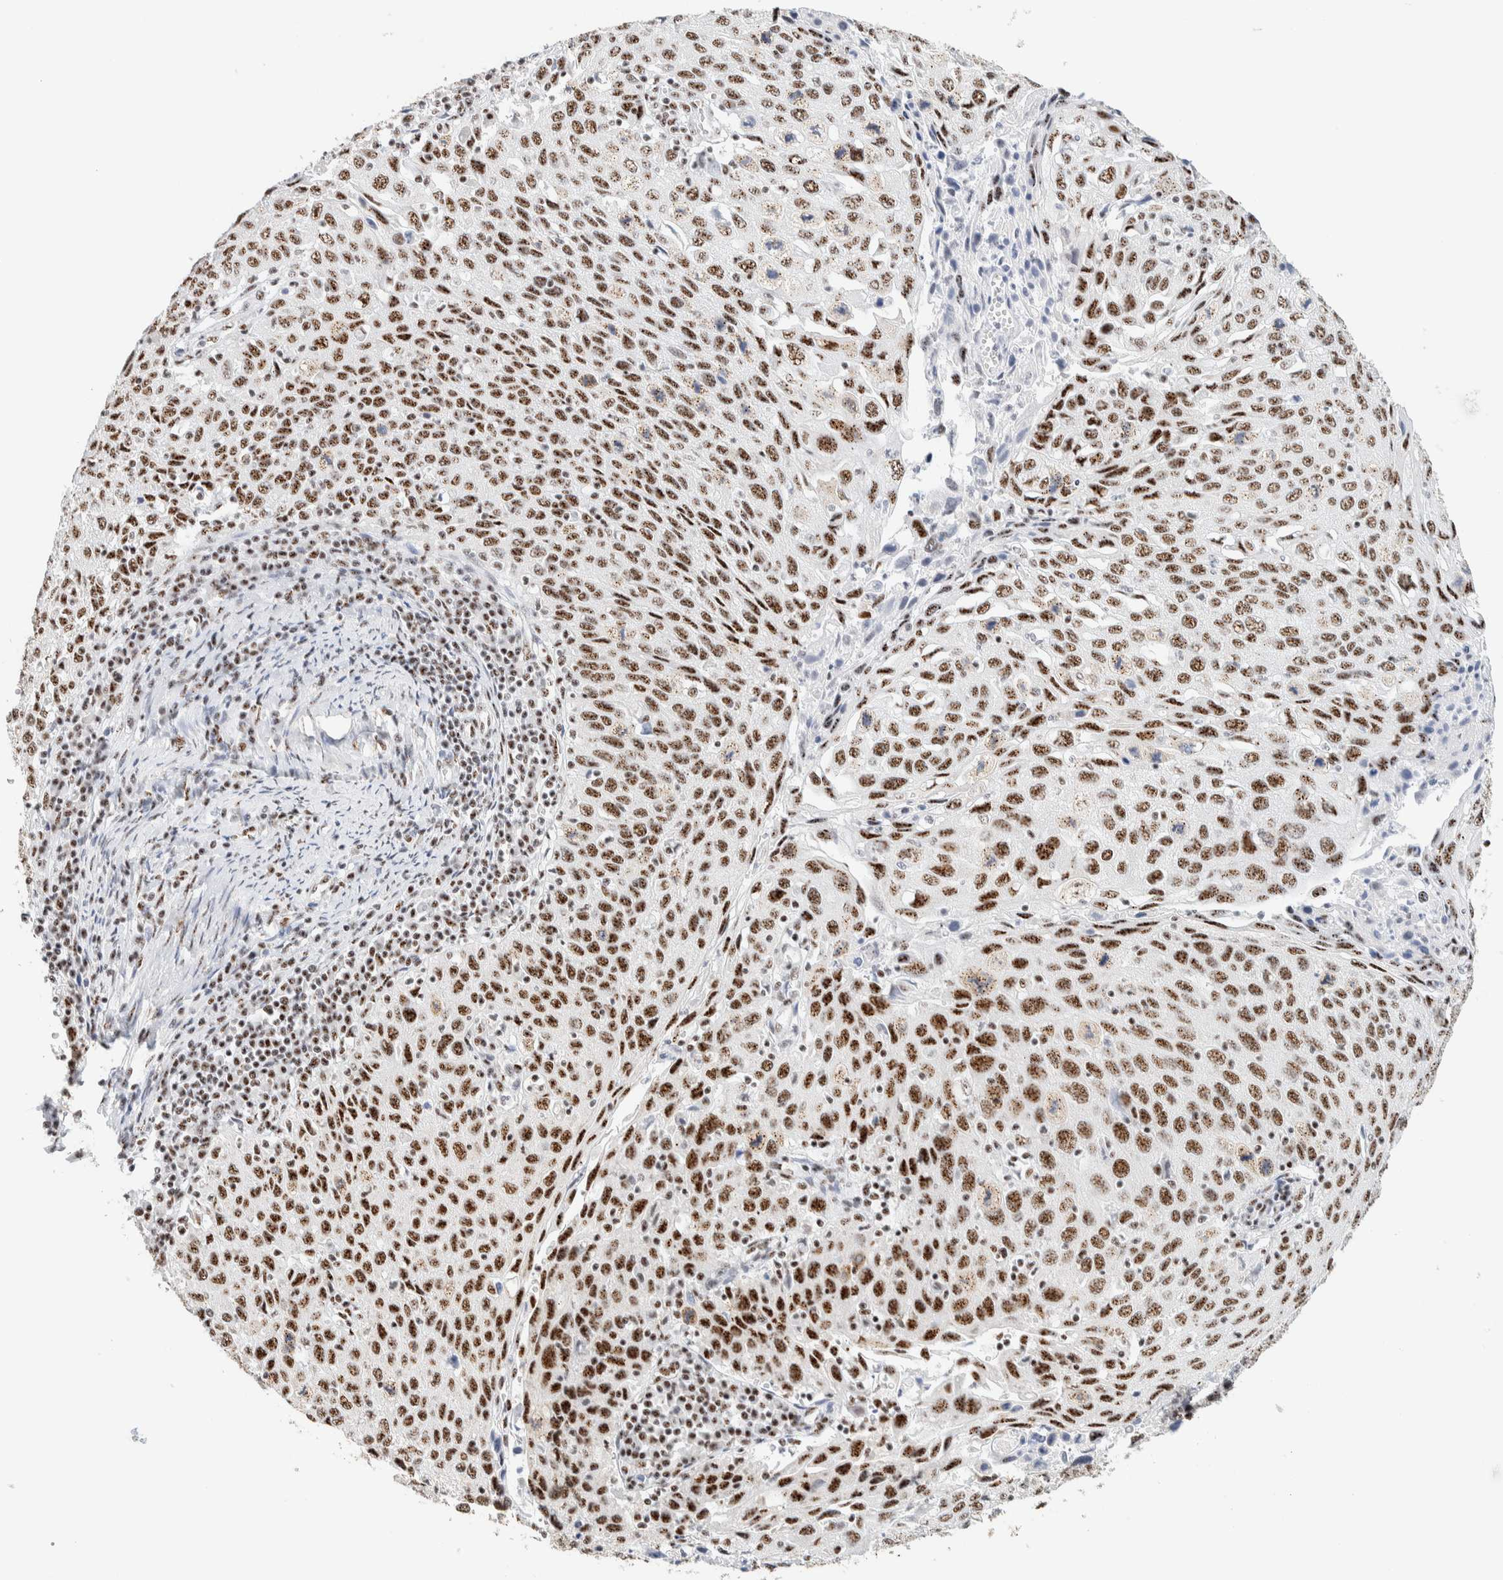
{"staining": {"intensity": "moderate", "quantity": ">75%", "location": "nuclear"}, "tissue": "cervical cancer", "cell_type": "Tumor cells", "image_type": "cancer", "snomed": [{"axis": "morphology", "description": "Squamous cell carcinoma, NOS"}, {"axis": "topography", "description": "Cervix"}], "caption": "The image reveals immunohistochemical staining of cervical squamous cell carcinoma. There is moderate nuclear expression is seen in approximately >75% of tumor cells. The protein of interest is stained brown, and the nuclei are stained in blue (DAB IHC with brightfield microscopy, high magnification).", "gene": "SON", "patient": {"sex": "female", "age": 53}}